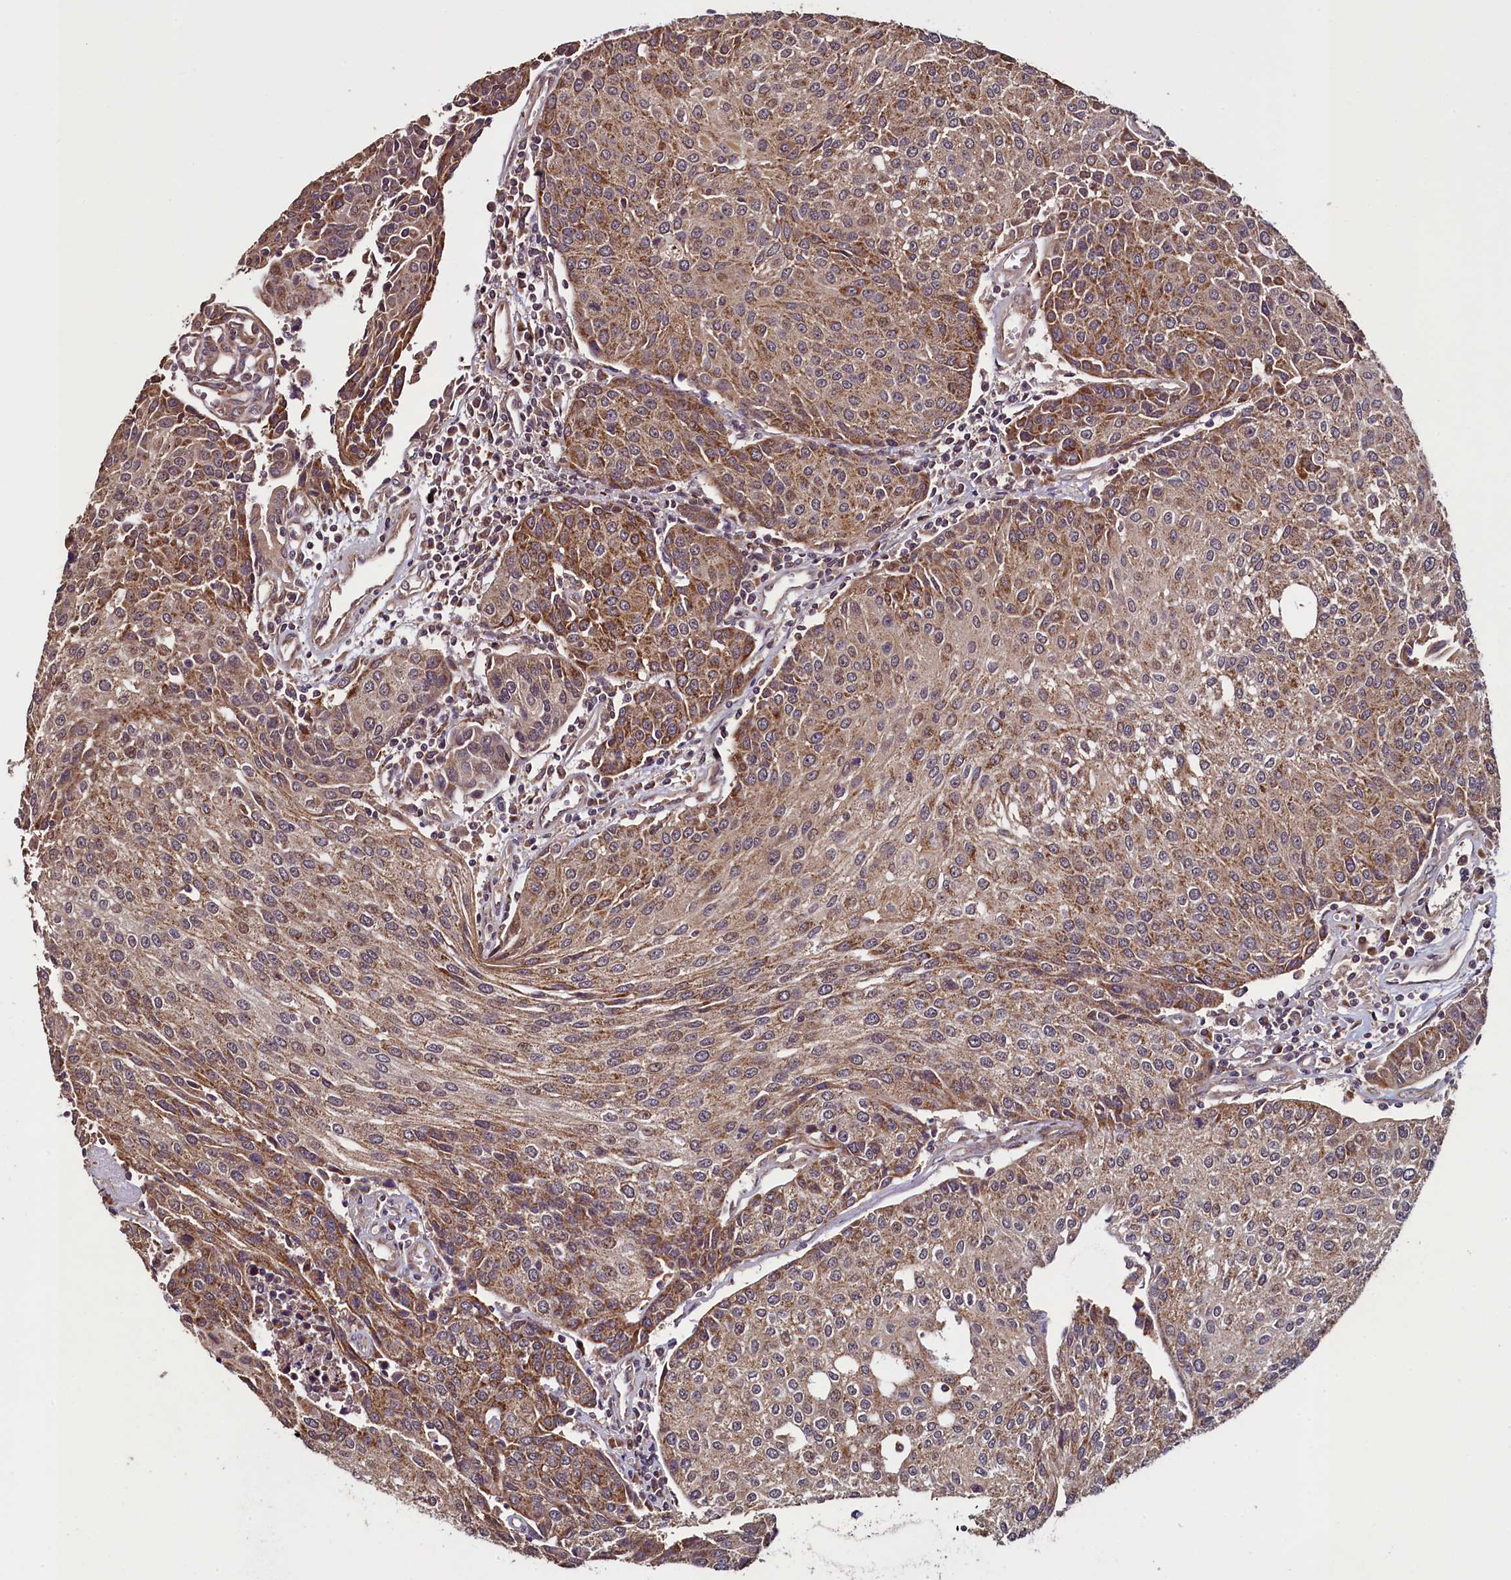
{"staining": {"intensity": "moderate", "quantity": ">75%", "location": "cytoplasmic/membranous"}, "tissue": "urothelial cancer", "cell_type": "Tumor cells", "image_type": "cancer", "snomed": [{"axis": "morphology", "description": "Urothelial carcinoma, High grade"}, {"axis": "topography", "description": "Urinary bladder"}], "caption": "Immunohistochemical staining of human urothelial carcinoma (high-grade) demonstrates medium levels of moderate cytoplasmic/membranous positivity in approximately >75% of tumor cells.", "gene": "RBFA", "patient": {"sex": "female", "age": 85}}